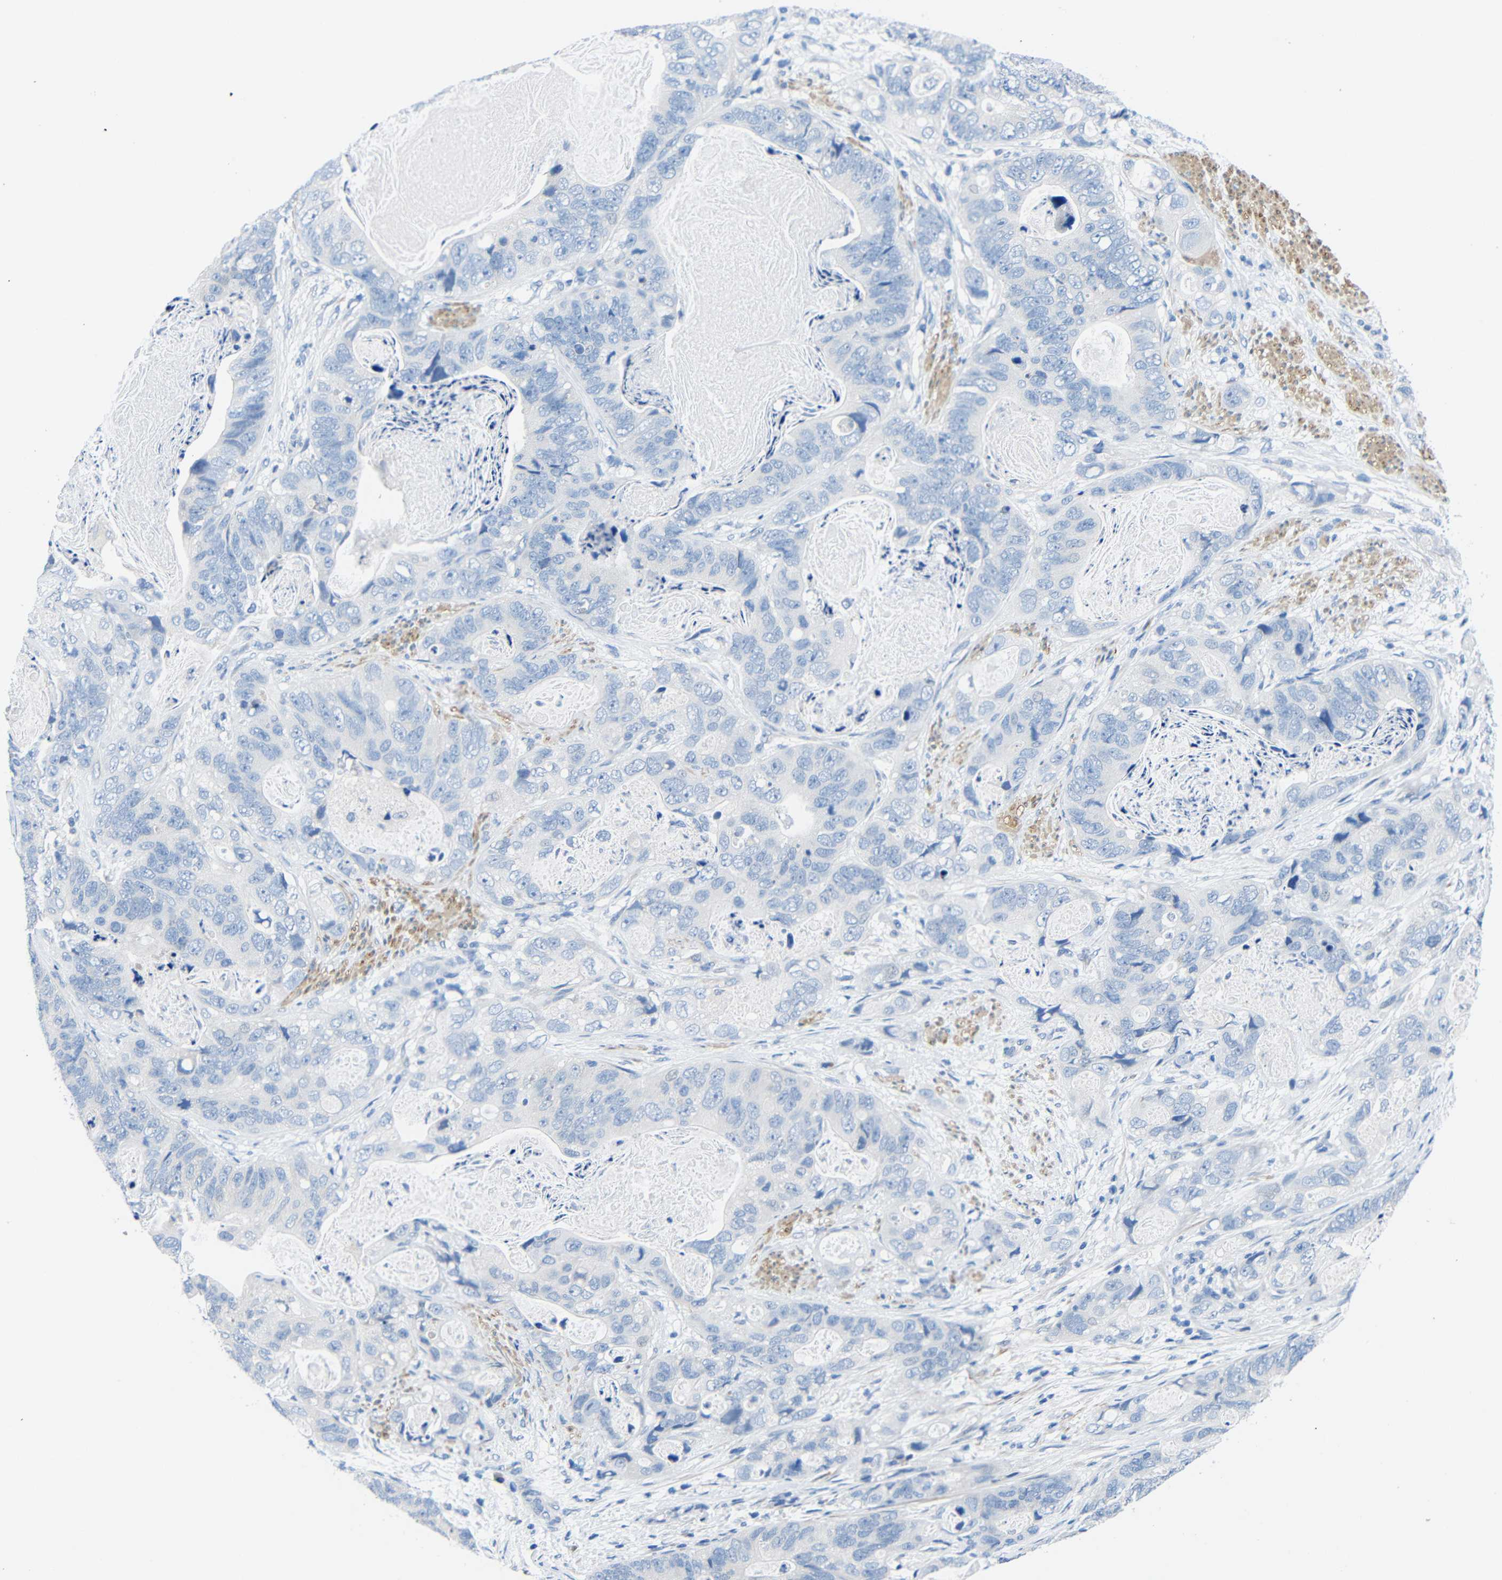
{"staining": {"intensity": "negative", "quantity": "none", "location": "none"}, "tissue": "stomach cancer", "cell_type": "Tumor cells", "image_type": "cancer", "snomed": [{"axis": "morphology", "description": "Adenocarcinoma, NOS"}, {"axis": "topography", "description": "Stomach"}], "caption": "Tumor cells show no significant protein staining in stomach cancer. (Brightfield microscopy of DAB immunohistochemistry (IHC) at high magnification).", "gene": "NEGR1", "patient": {"sex": "female", "age": 89}}